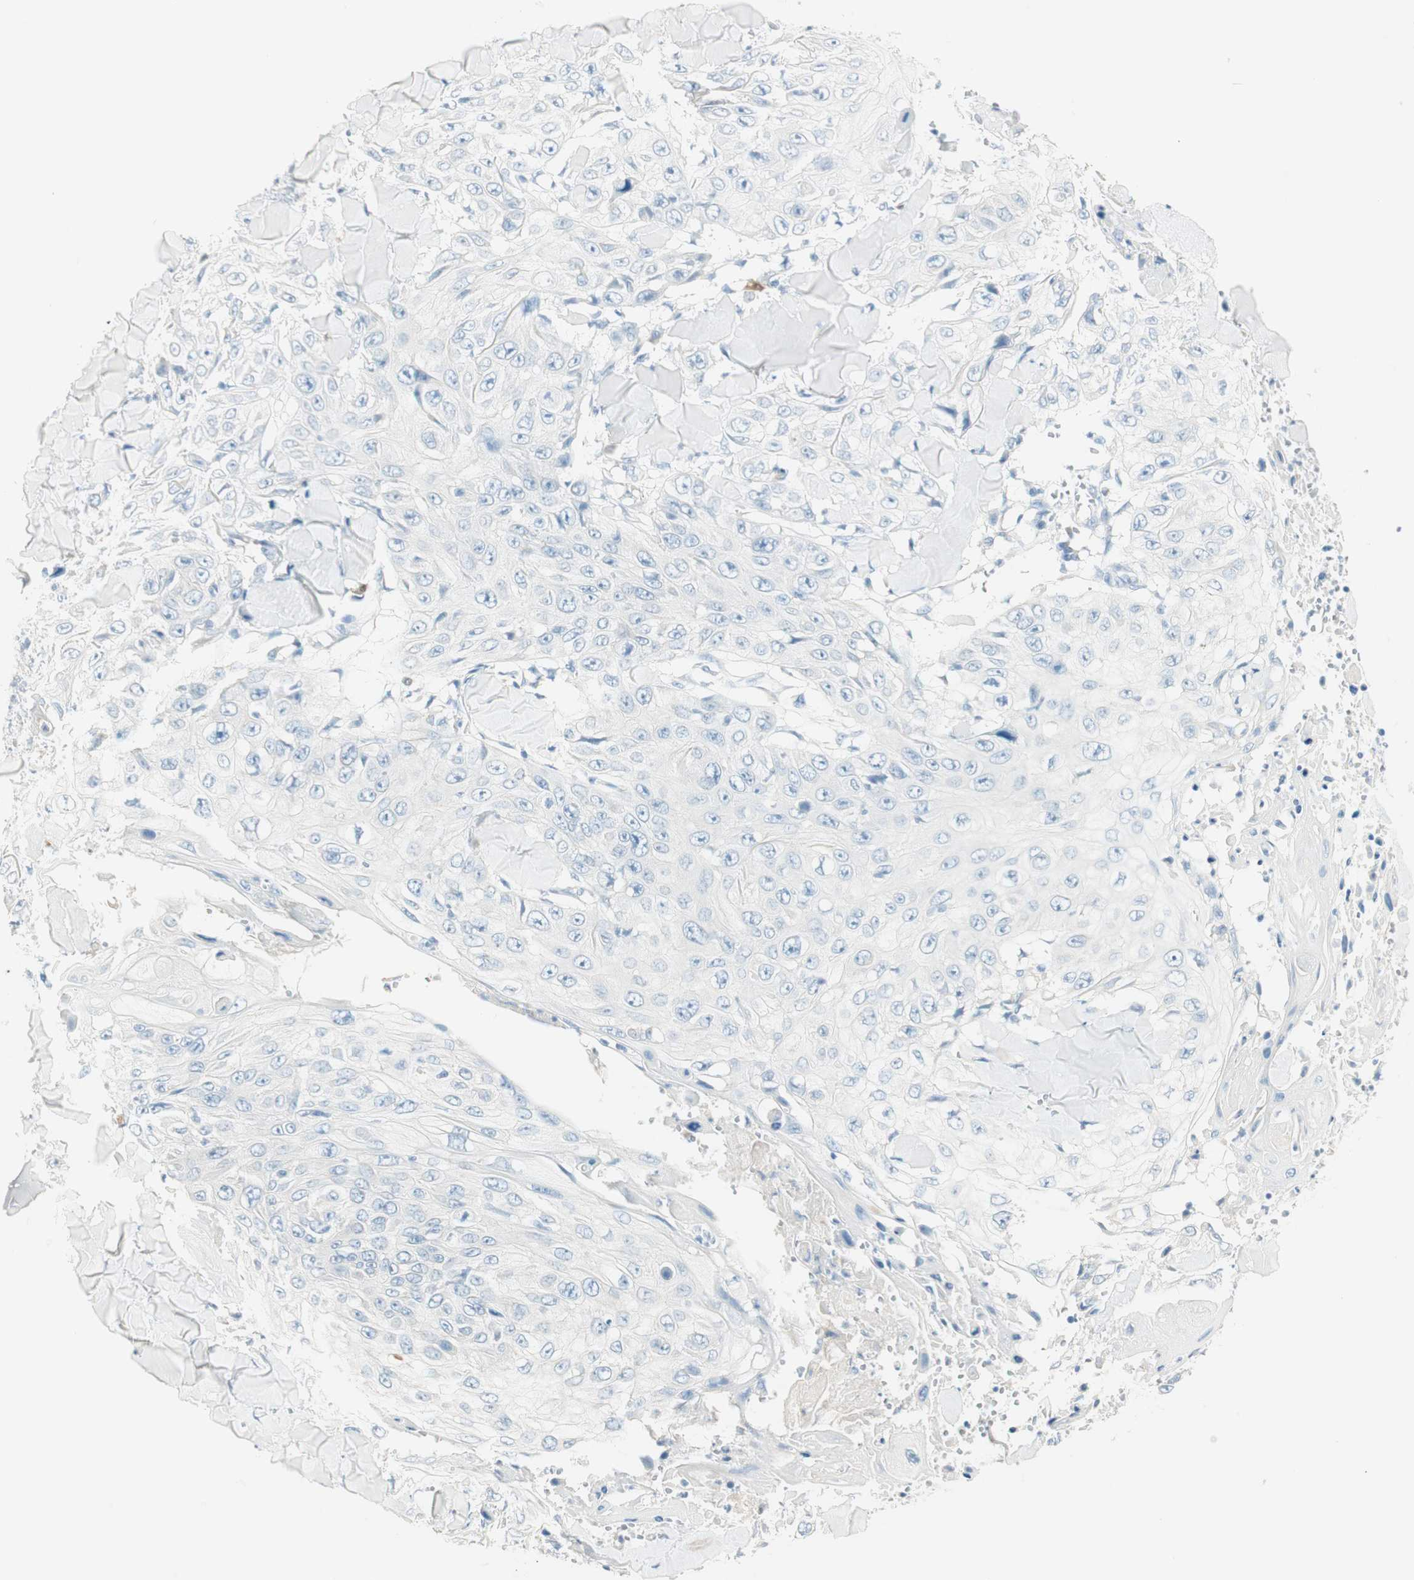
{"staining": {"intensity": "negative", "quantity": "none", "location": "none"}, "tissue": "skin cancer", "cell_type": "Tumor cells", "image_type": "cancer", "snomed": [{"axis": "morphology", "description": "Squamous cell carcinoma, NOS"}, {"axis": "topography", "description": "Skin"}], "caption": "Skin cancer stained for a protein using immunohistochemistry (IHC) displays no staining tumor cells.", "gene": "HPGD", "patient": {"sex": "male", "age": 86}}